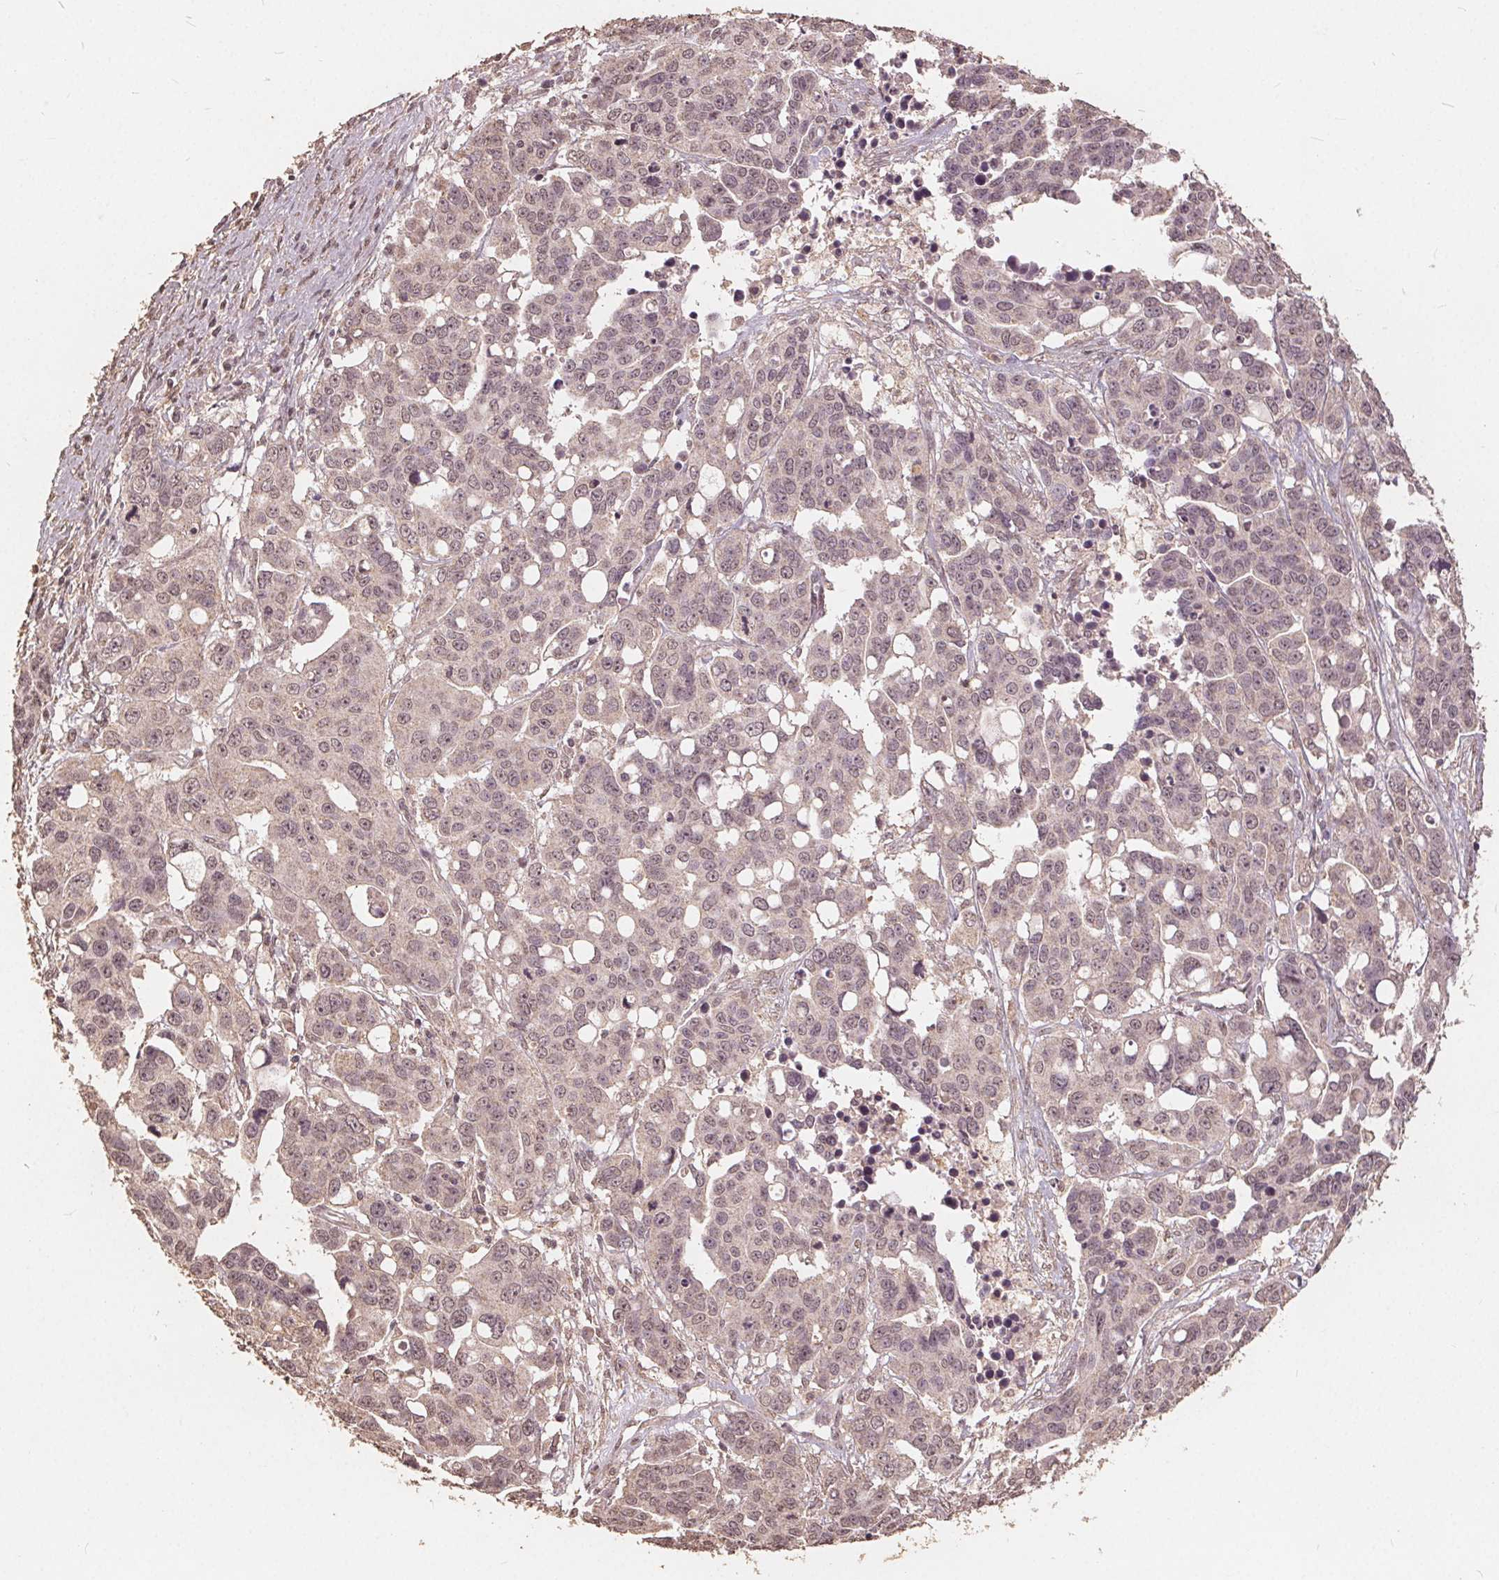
{"staining": {"intensity": "weak", "quantity": "<25%", "location": "nuclear"}, "tissue": "ovarian cancer", "cell_type": "Tumor cells", "image_type": "cancer", "snomed": [{"axis": "morphology", "description": "Carcinoma, endometroid"}, {"axis": "topography", "description": "Ovary"}], "caption": "An immunohistochemistry (IHC) image of ovarian cancer is shown. There is no staining in tumor cells of ovarian cancer.", "gene": "DSG3", "patient": {"sex": "female", "age": 78}}